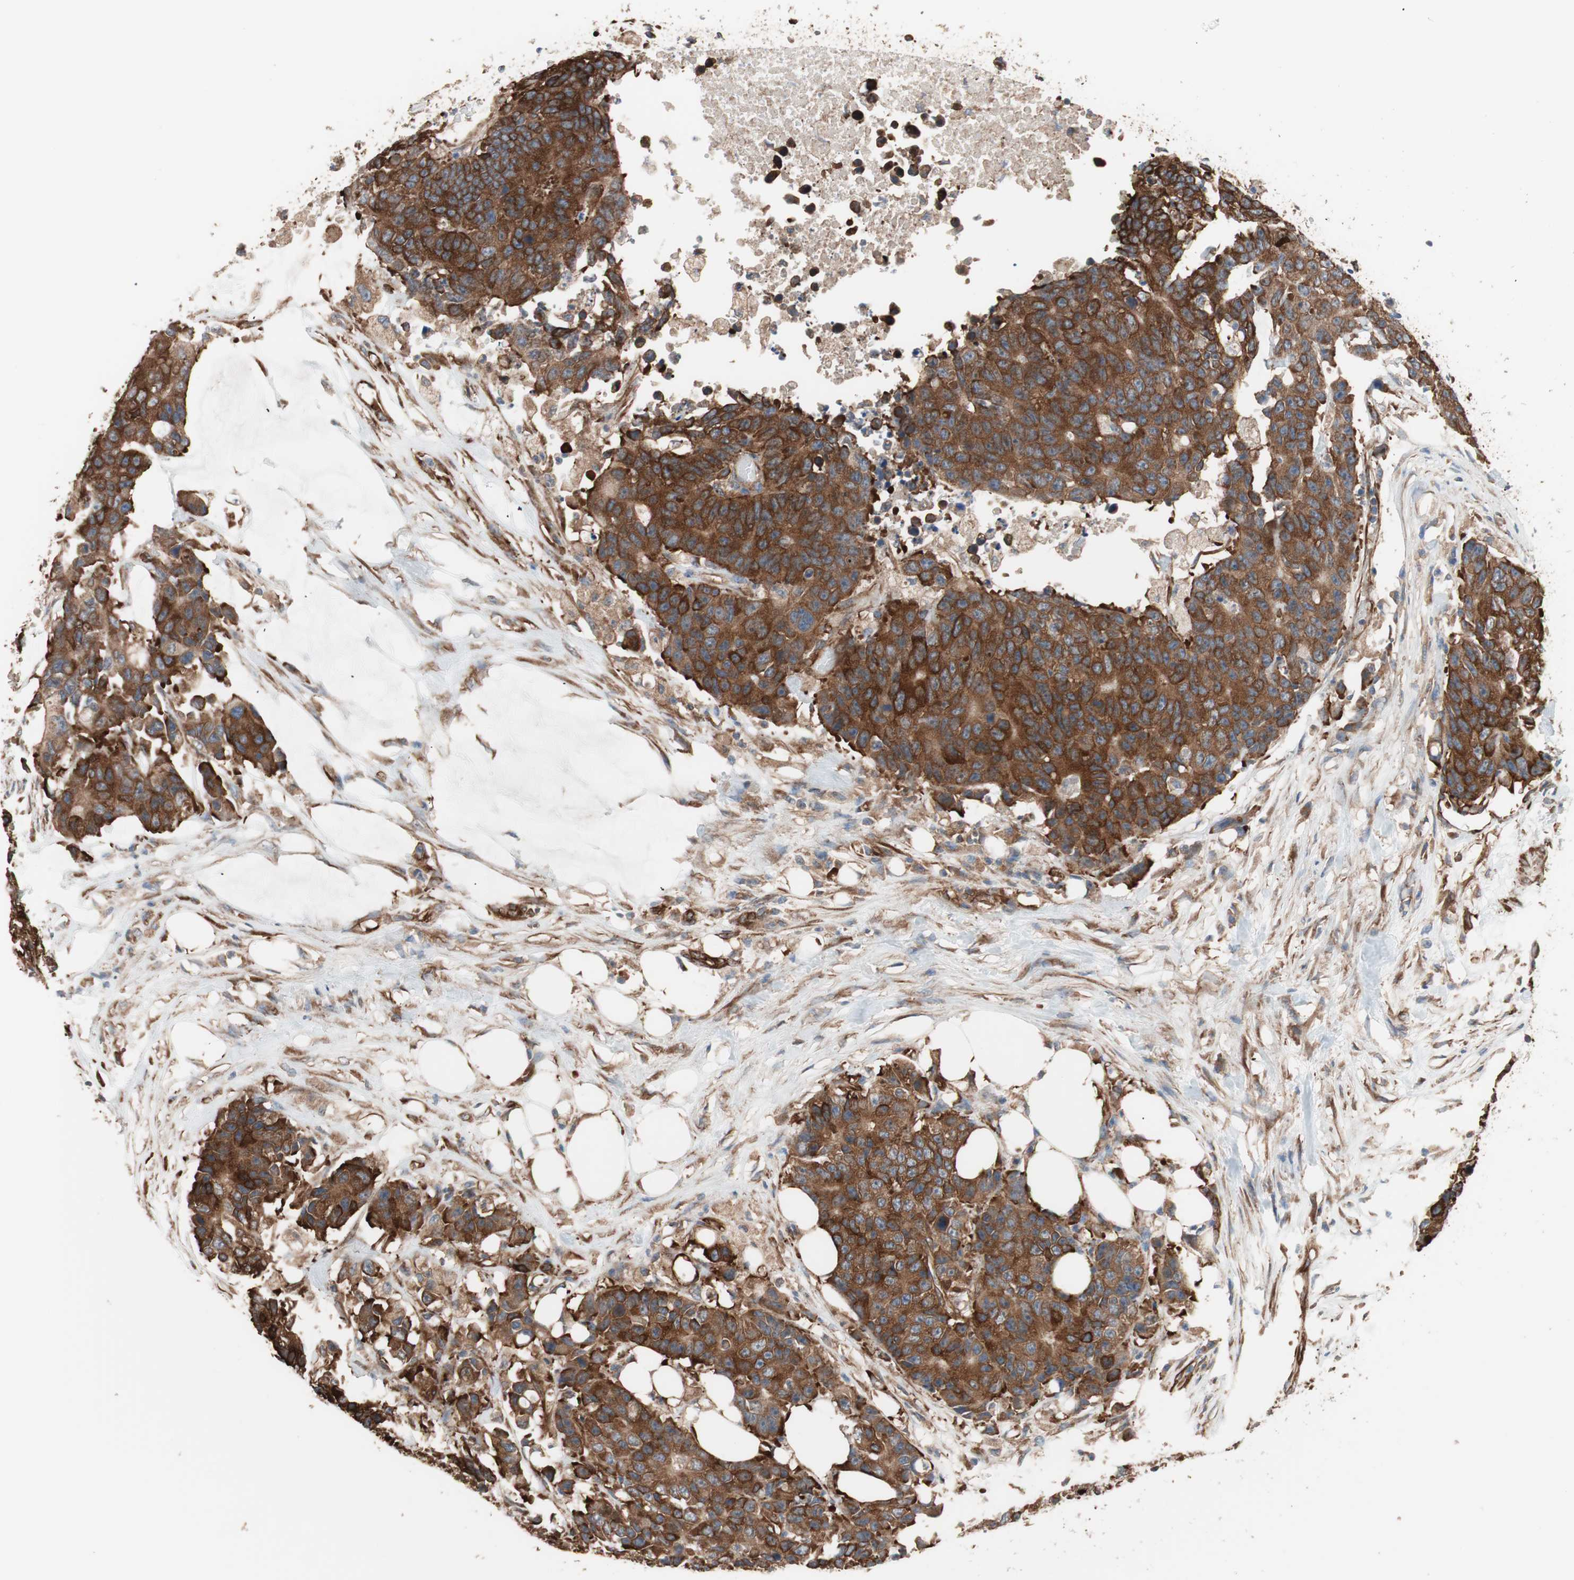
{"staining": {"intensity": "strong", "quantity": ">75%", "location": "cytoplasmic/membranous"}, "tissue": "colorectal cancer", "cell_type": "Tumor cells", "image_type": "cancer", "snomed": [{"axis": "morphology", "description": "Adenocarcinoma, NOS"}, {"axis": "topography", "description": "Colon"}], "caption": "Strong cytoplasmic/membranous expression is present in about >75% of tumor cells in colorectal adenocarcinoma.", "gene": "GPSM2", "patient": {"sex": "female", "age": 86}}